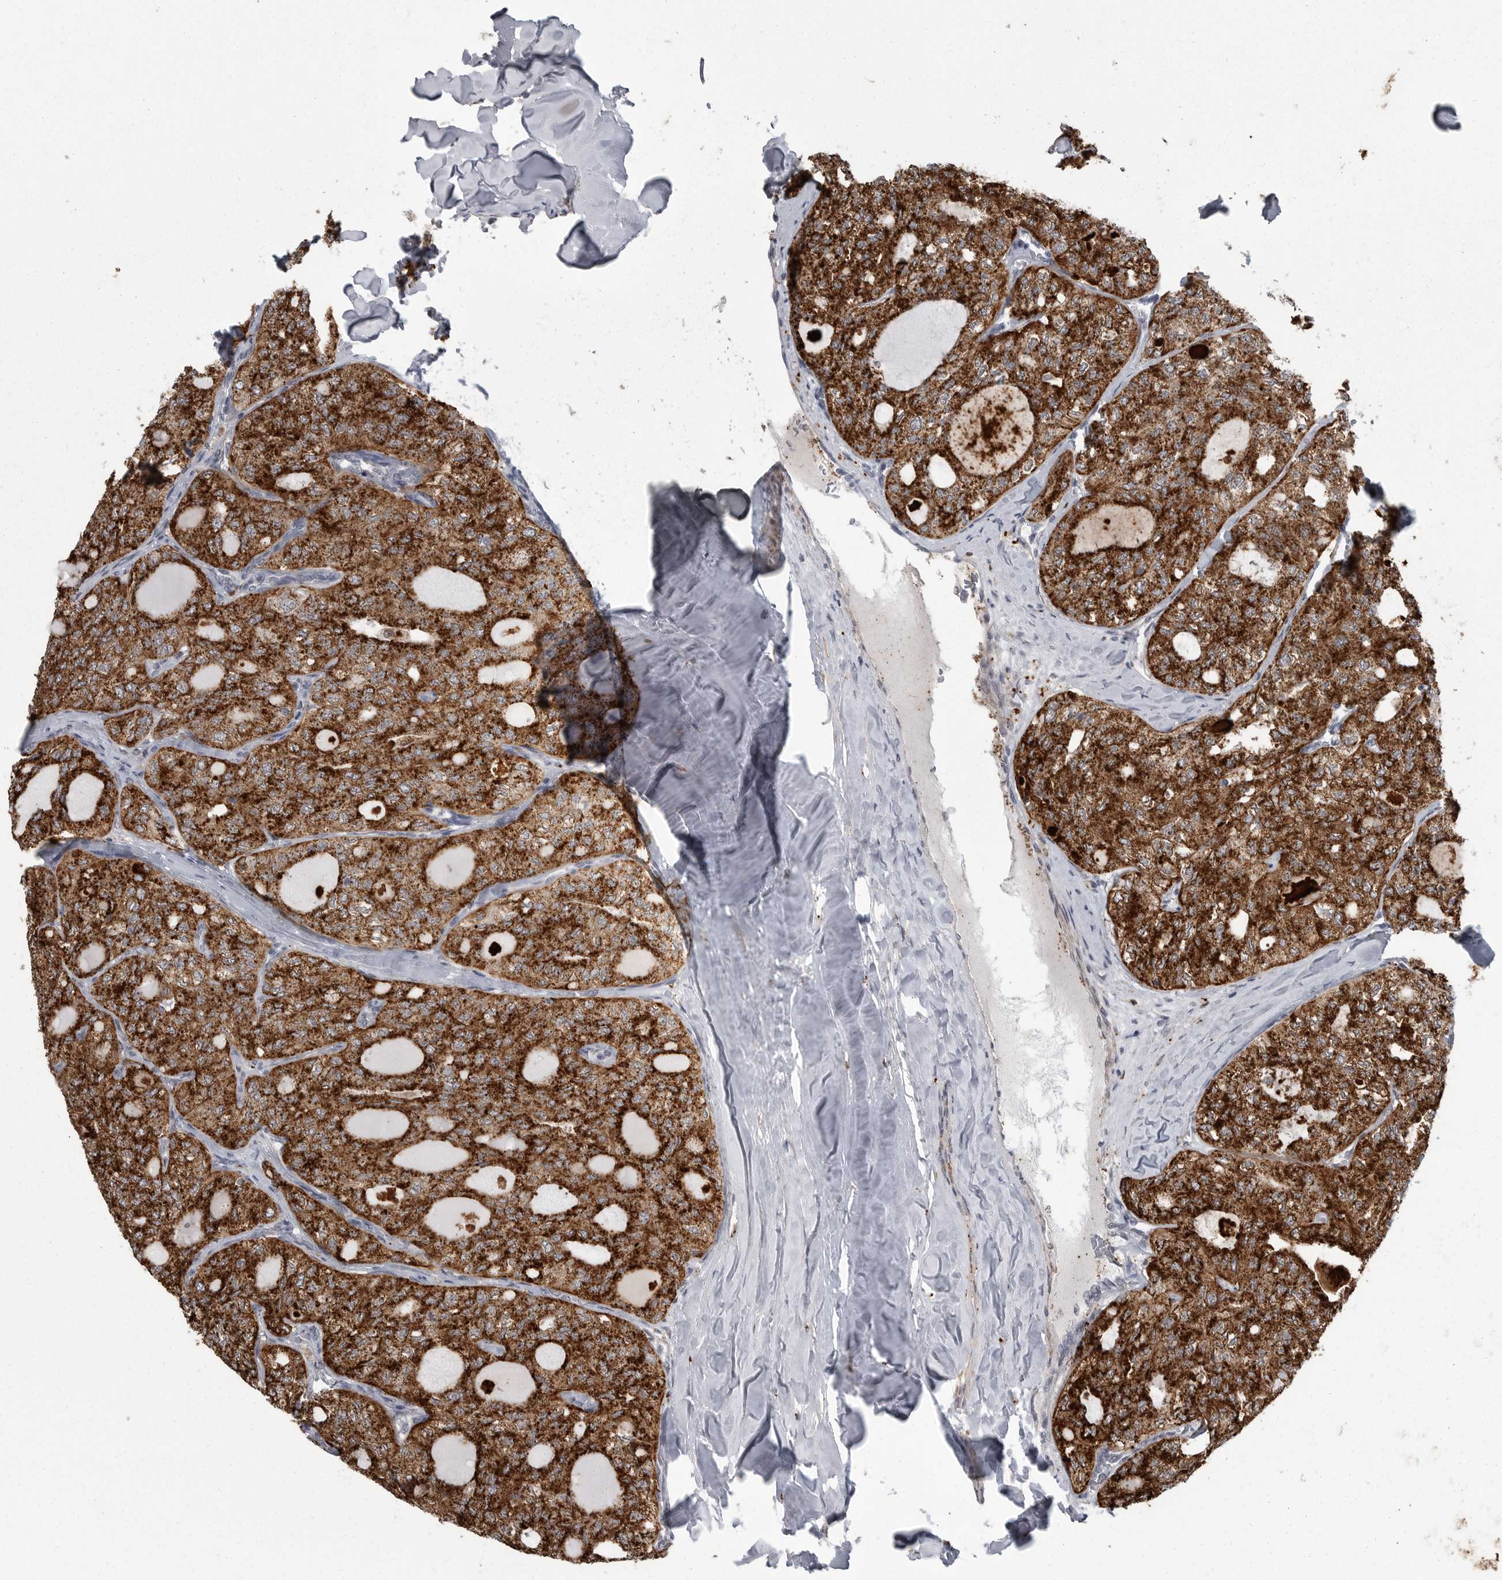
{"staining": {"intensity": "strong", "quantity": ">75%", "location": "cytoplasmic/membranous"}, "tissue": "thyroid cancer", "cell_type": "Tumor cells", "image_type": "cancer", "snomed": [{"axis": "morphology", "description": "Follicular adenoma carcinoma, NOS"}, {"axis": "topography", "description": "Thyroid gland"}], "caption": "There is high levels of strong cytoplasmic/membranous expression in tumor cells of thyroid follicular adenoma carcinoma, as demonstrated by immunohistochemical staining (brown color).", "gene": "PPP1R9A", "patient": {"sex": "male", "age": 75}}